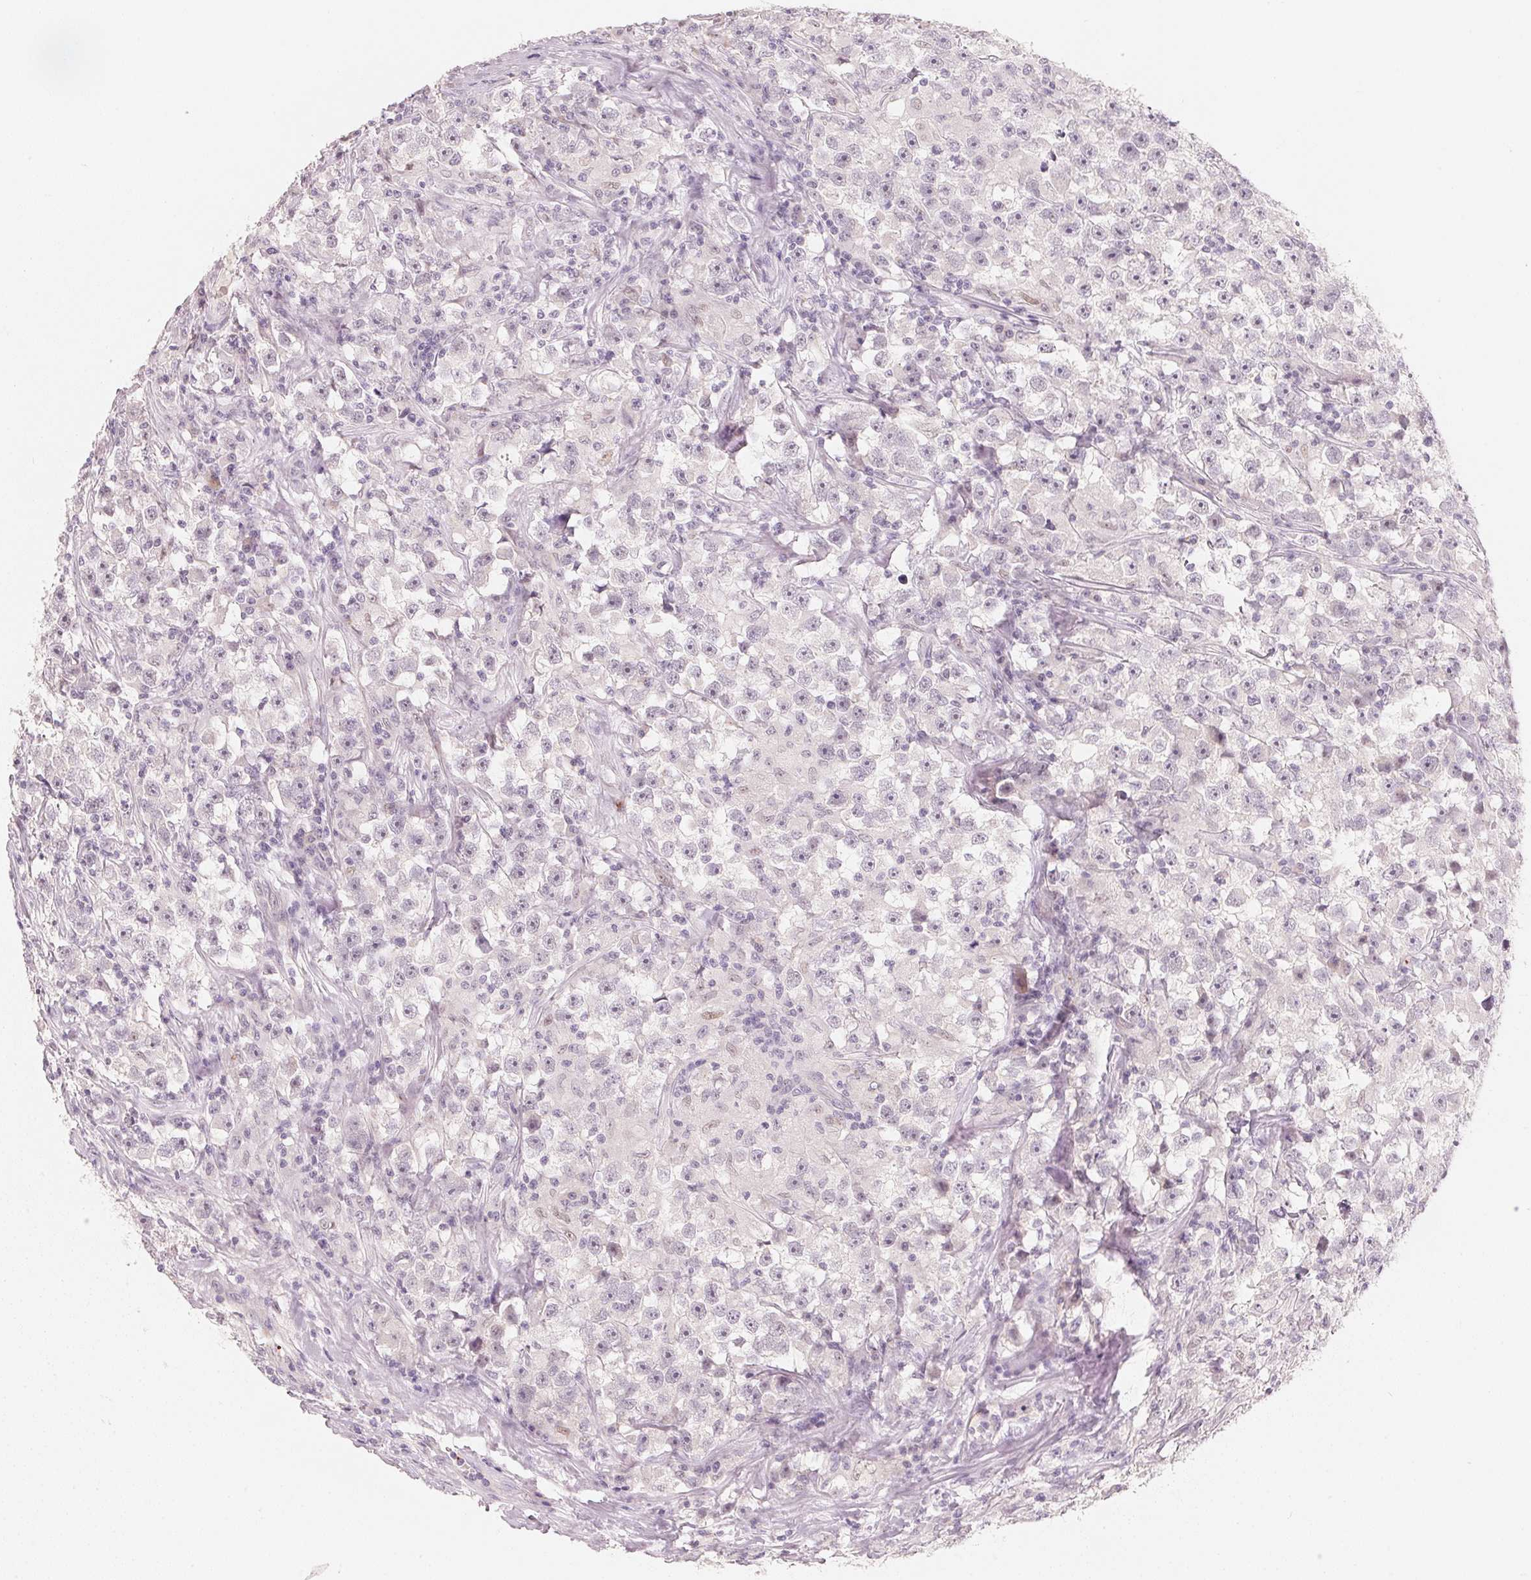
{"staining": {"intensity": "negative", "quantity": "none", "location": "none"}, "tissue": "testis cancer", "cell_type": "Tumor cells", "image_type": "cancer", "snomed": [{"axis": "morphology", "description": "Seminoma, NOS"}, {"axis": "topography", "description": "Testis"}], "caption": "High magnification brightfield microscopy of testis cancer stained with DAB (brown) and counterstained with hematoxylin (blue): tumor cells show no significant expression.", "gene": "ARHGAP22", "patient": {"sex": "male", "age": 33}}